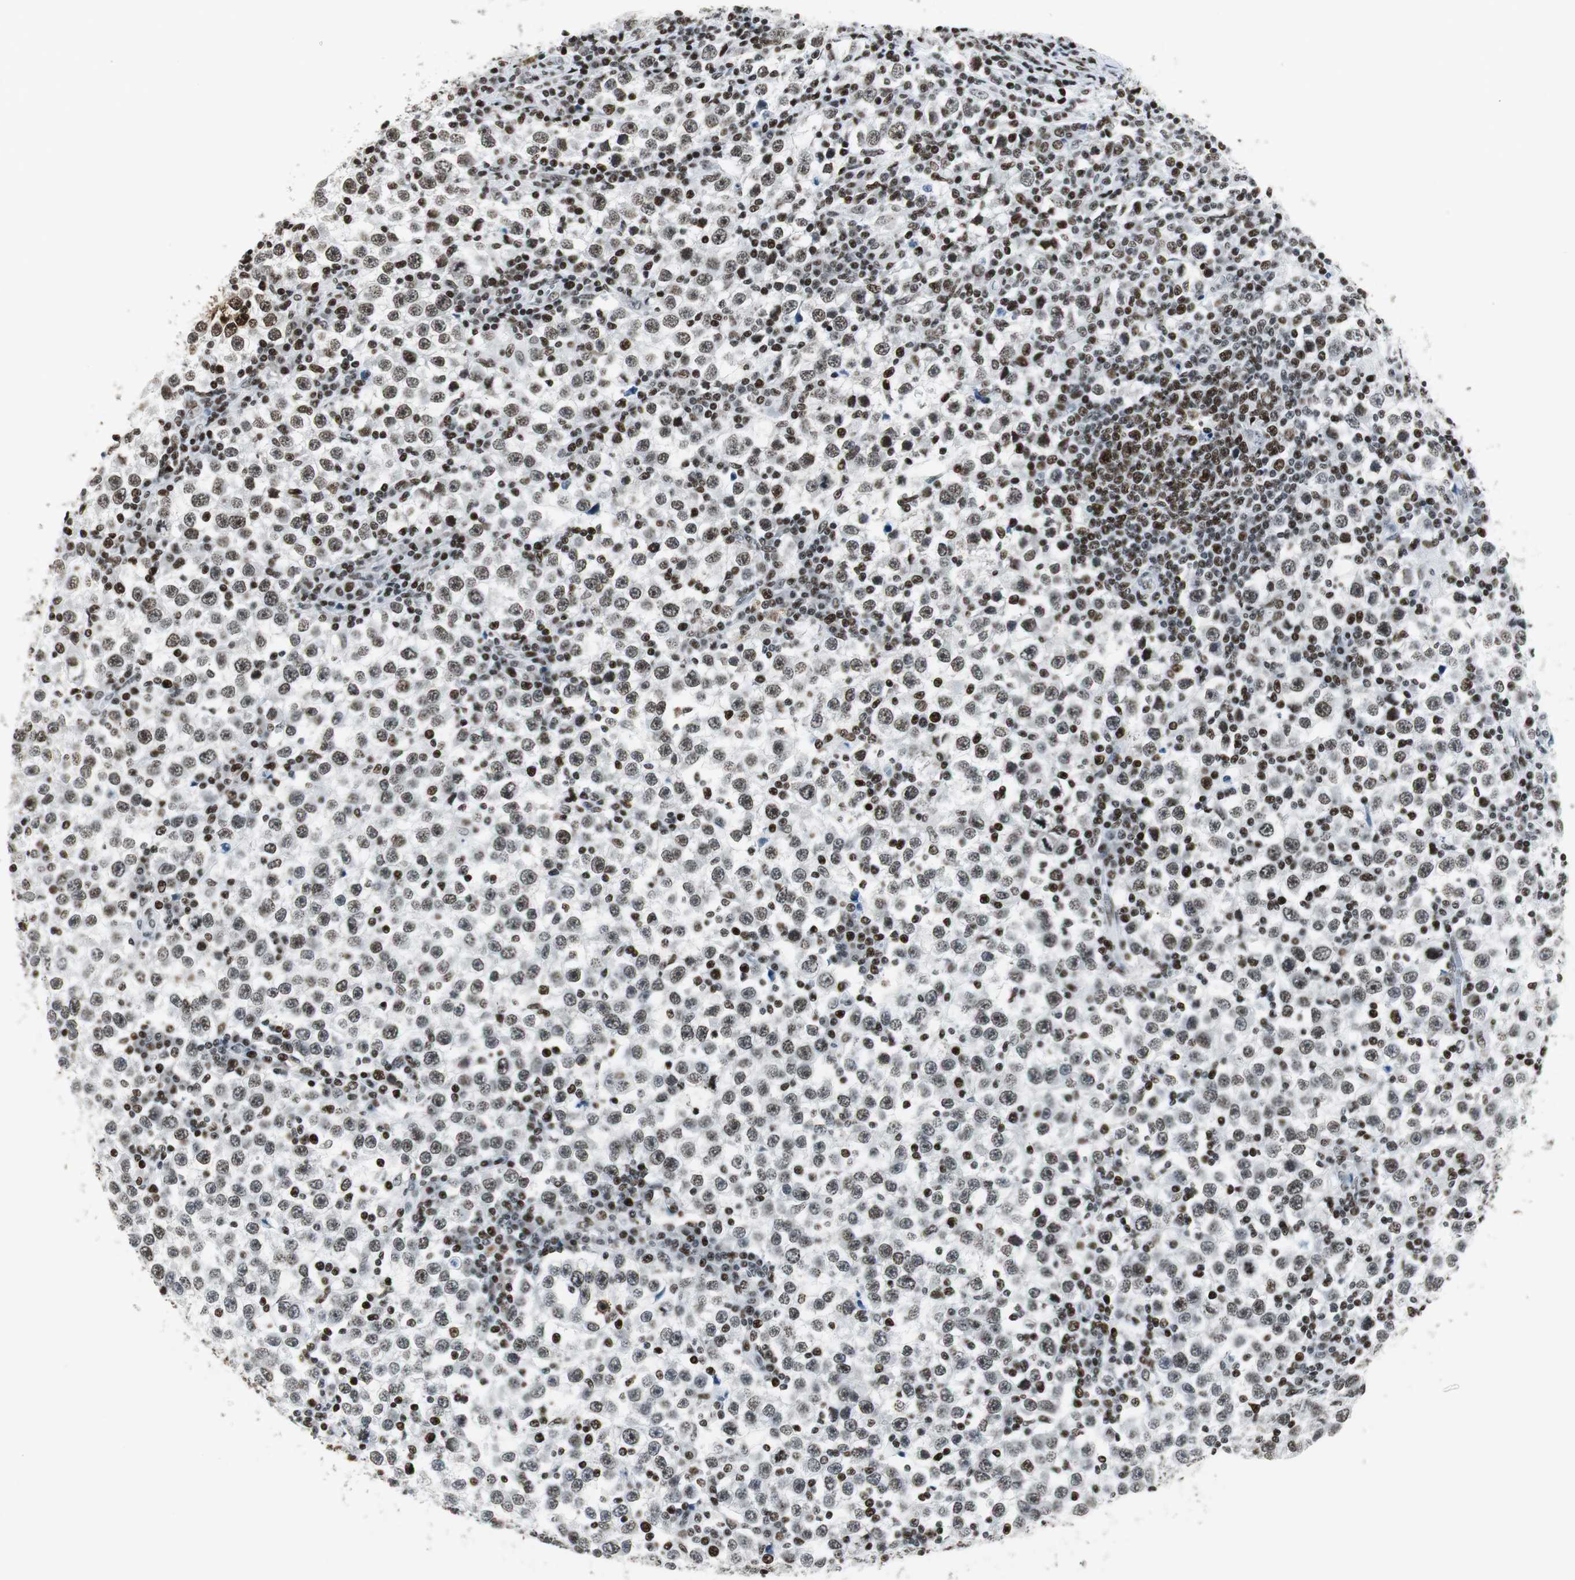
{"staining": {"intensity": "moderate", "quantity": ">75%", "location": "nuclear"}, "tissue": "testis cancer", "cell_type": "Tumor cells", "image_type": "cancer", "snomed": [{"axis": "morphology", "description": "Seminoma, NOS"}, {"axis": "topography", "description": "Testis"}], "caption": "Human testis cancer (seminoma) stained for a protein (brown) reveals moderate nuclear positive expression in about >75% of tumor cells.", "gene": "RBBP4", "patient": {"sex": "male", "age": 65}}